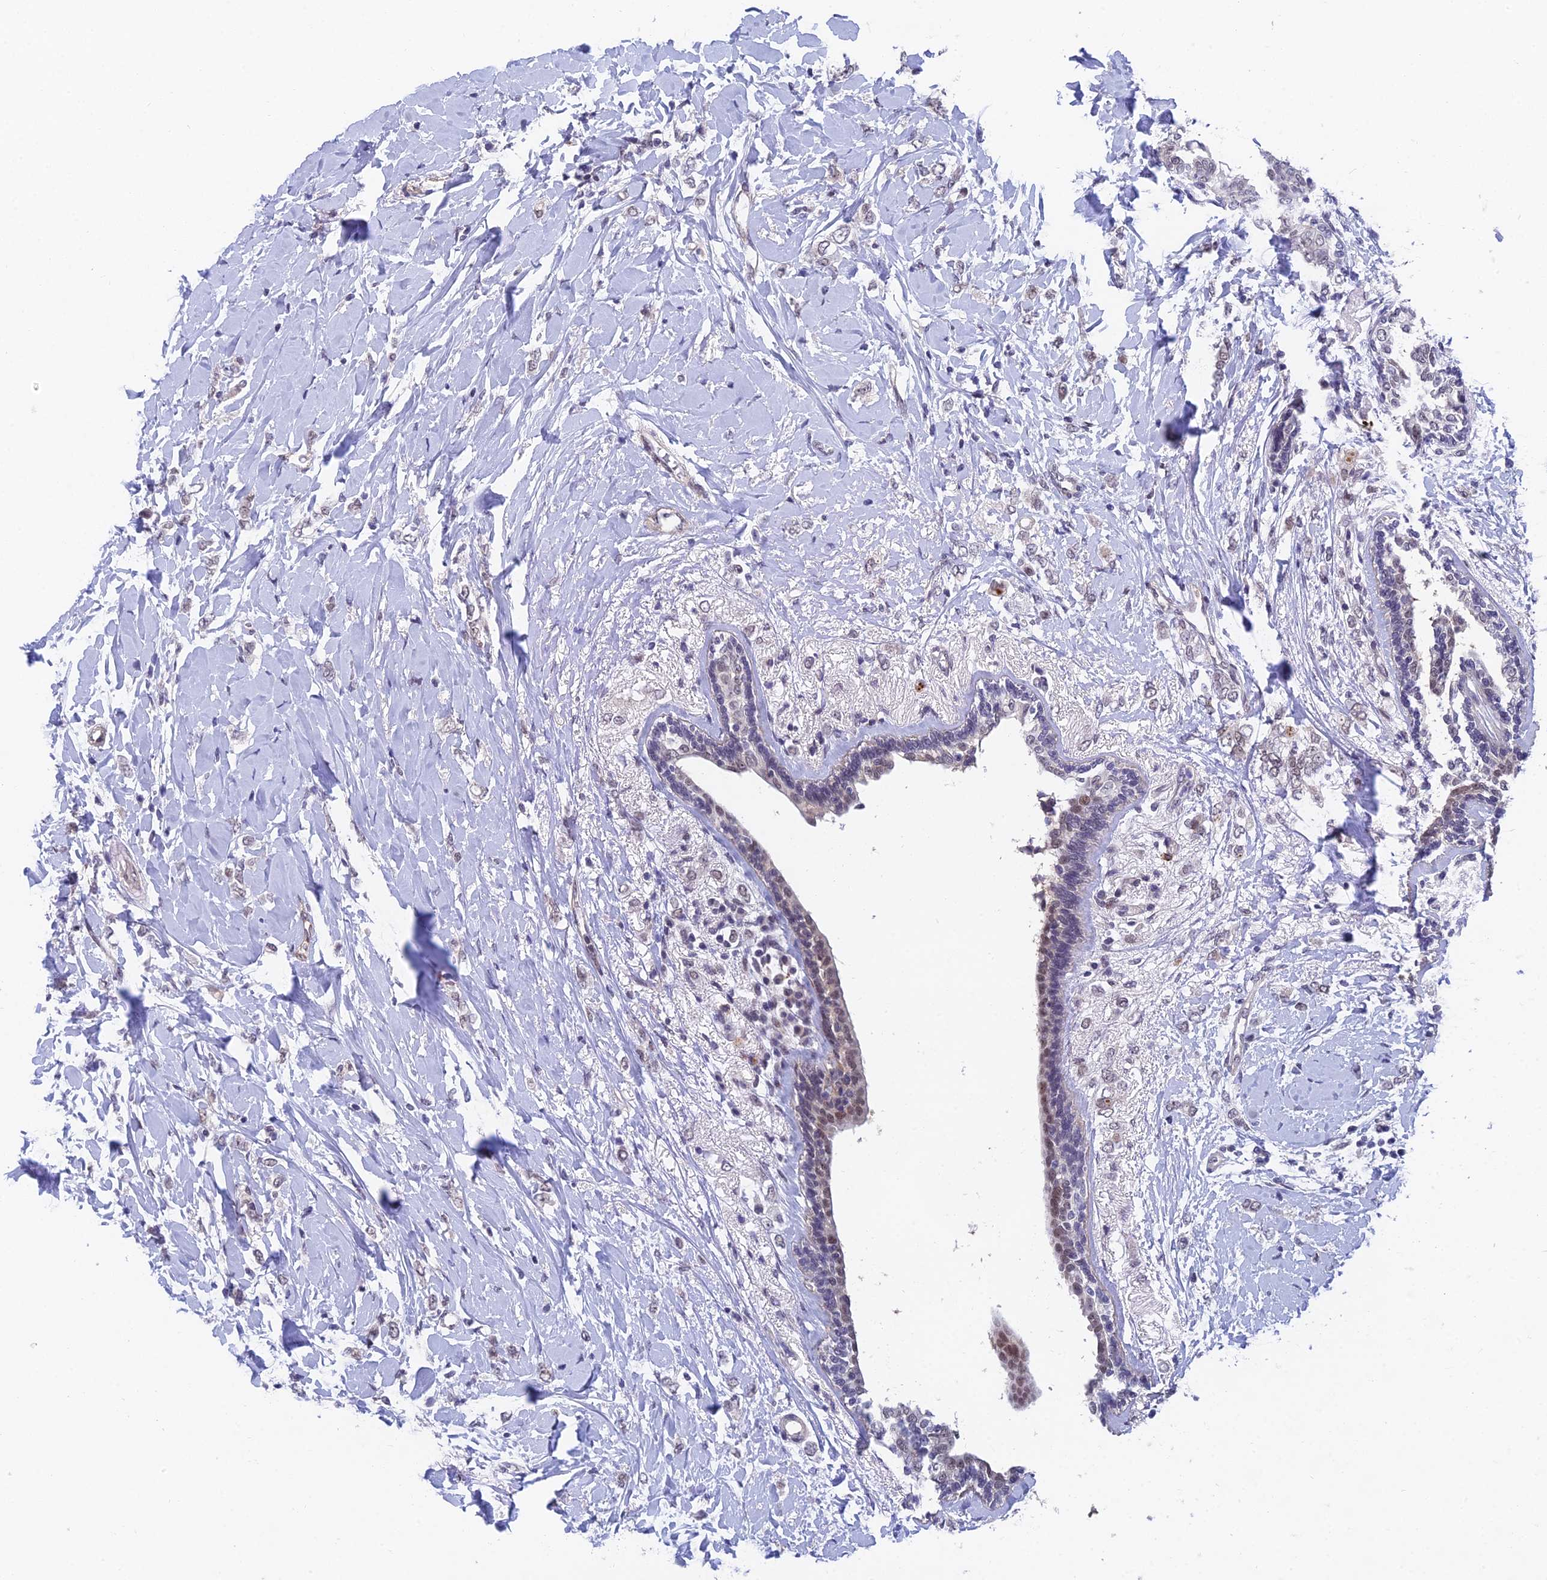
{"staining": {"intensity": "weak", "quantity": "25%-75%", "location": "nuclear"}, "tissue": "breast cancer", "cell_type": "Tumor cells", "image_type": "cancer", "snomed": [{"axis": "morphology", "description": "Normal tissue, NOS"}, {"axis": "morphology", "description": "Lobular carcinoma"}, {"axis": "topography", "description": "Breast"}], "caption": "A brown stain shows weak nuclear staining of a protein in human breast cancer (lobular carcinoma) tumor cells.", "gene": "NSMCE1", "patient": {"sex": "female", "age": 47}}